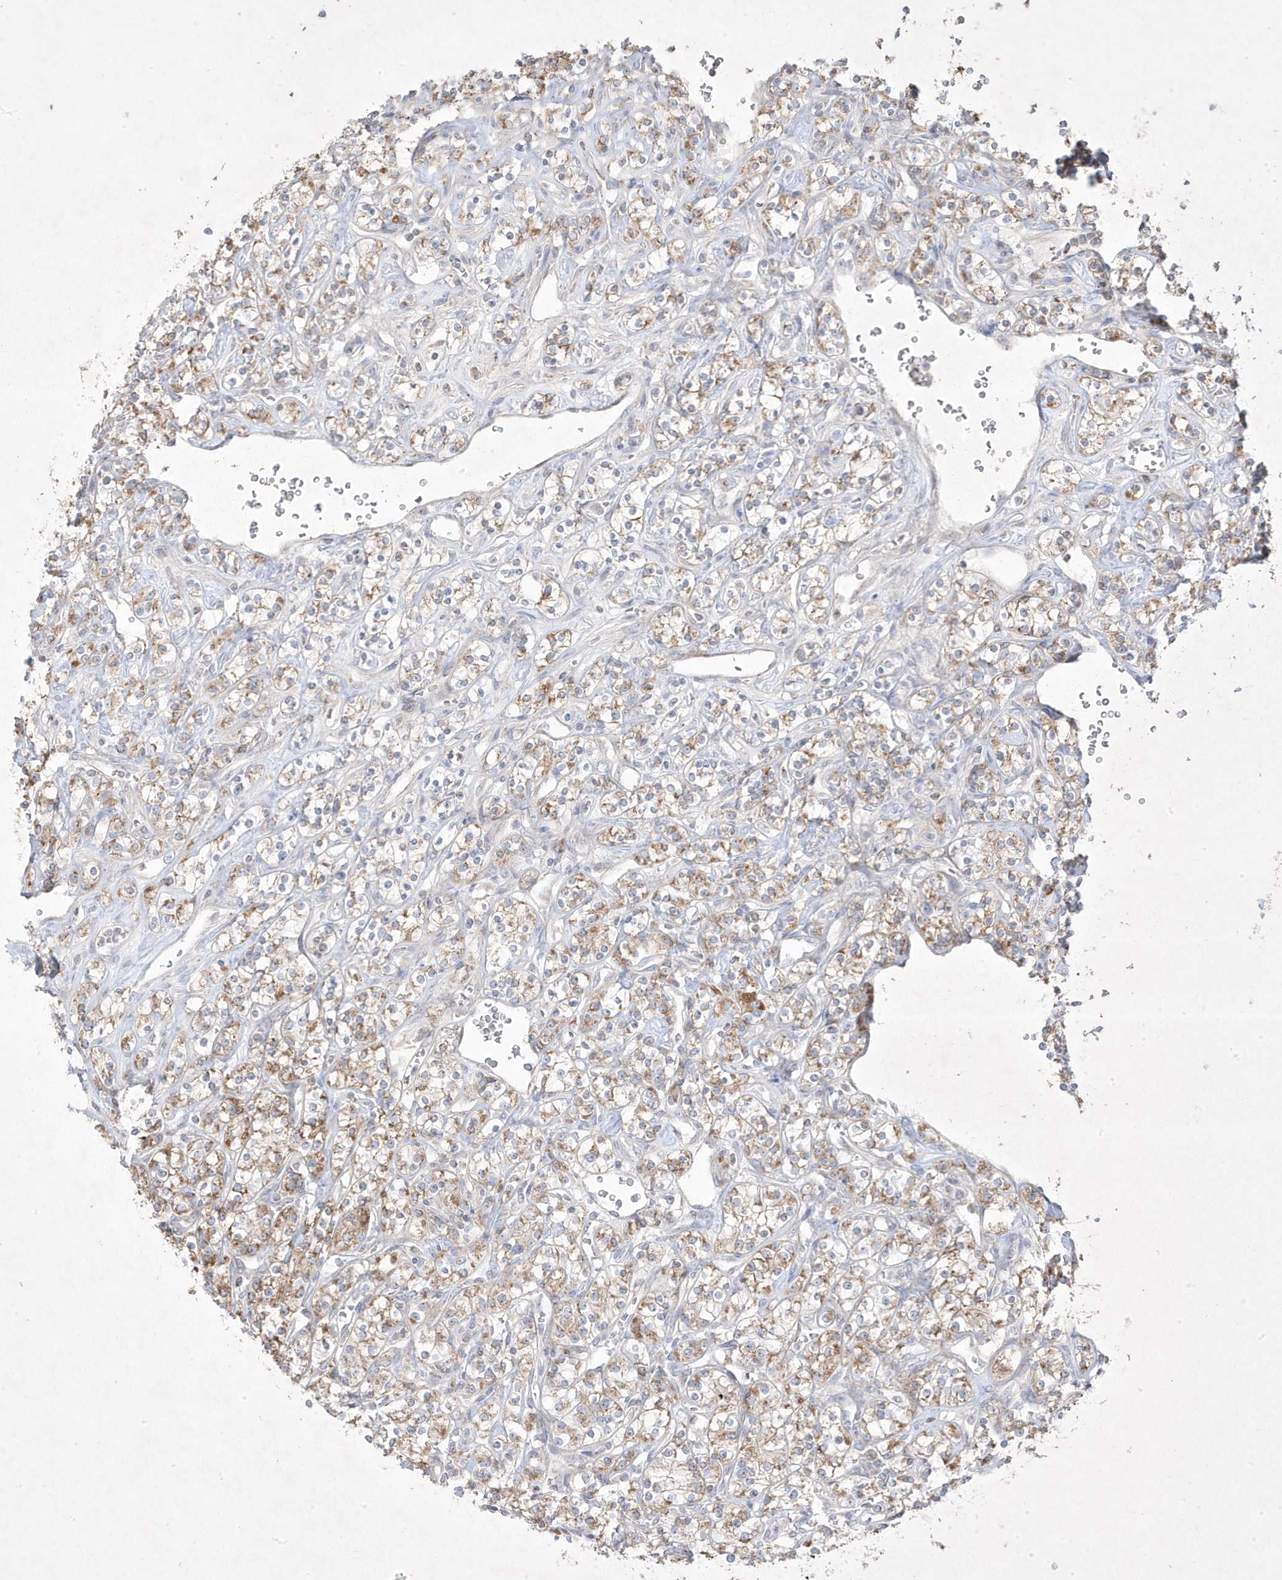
{"staining": {"intensity": "moderate", "quantity": ">75%", "location": "cytoplasmic/membranous"}, "tissue": "renal cancer", "cell_type": "Tumor cells", "image_type": "cancer", "snomed": [{"axis": "morphology", "description": "Adenocarcinoma, NOS"}, {"axis": "topography", "description": "Kidney"}], "caption": "There is medium levels of moderate cytoplasmic/membranous positivity in tumor cells of renal cancer (adenocarcinoma), as demonstrated by immunohistochemical staining (brown color).", "gene": "ADAMTSL3", "patient": {"sex": "male", "age": 77}}